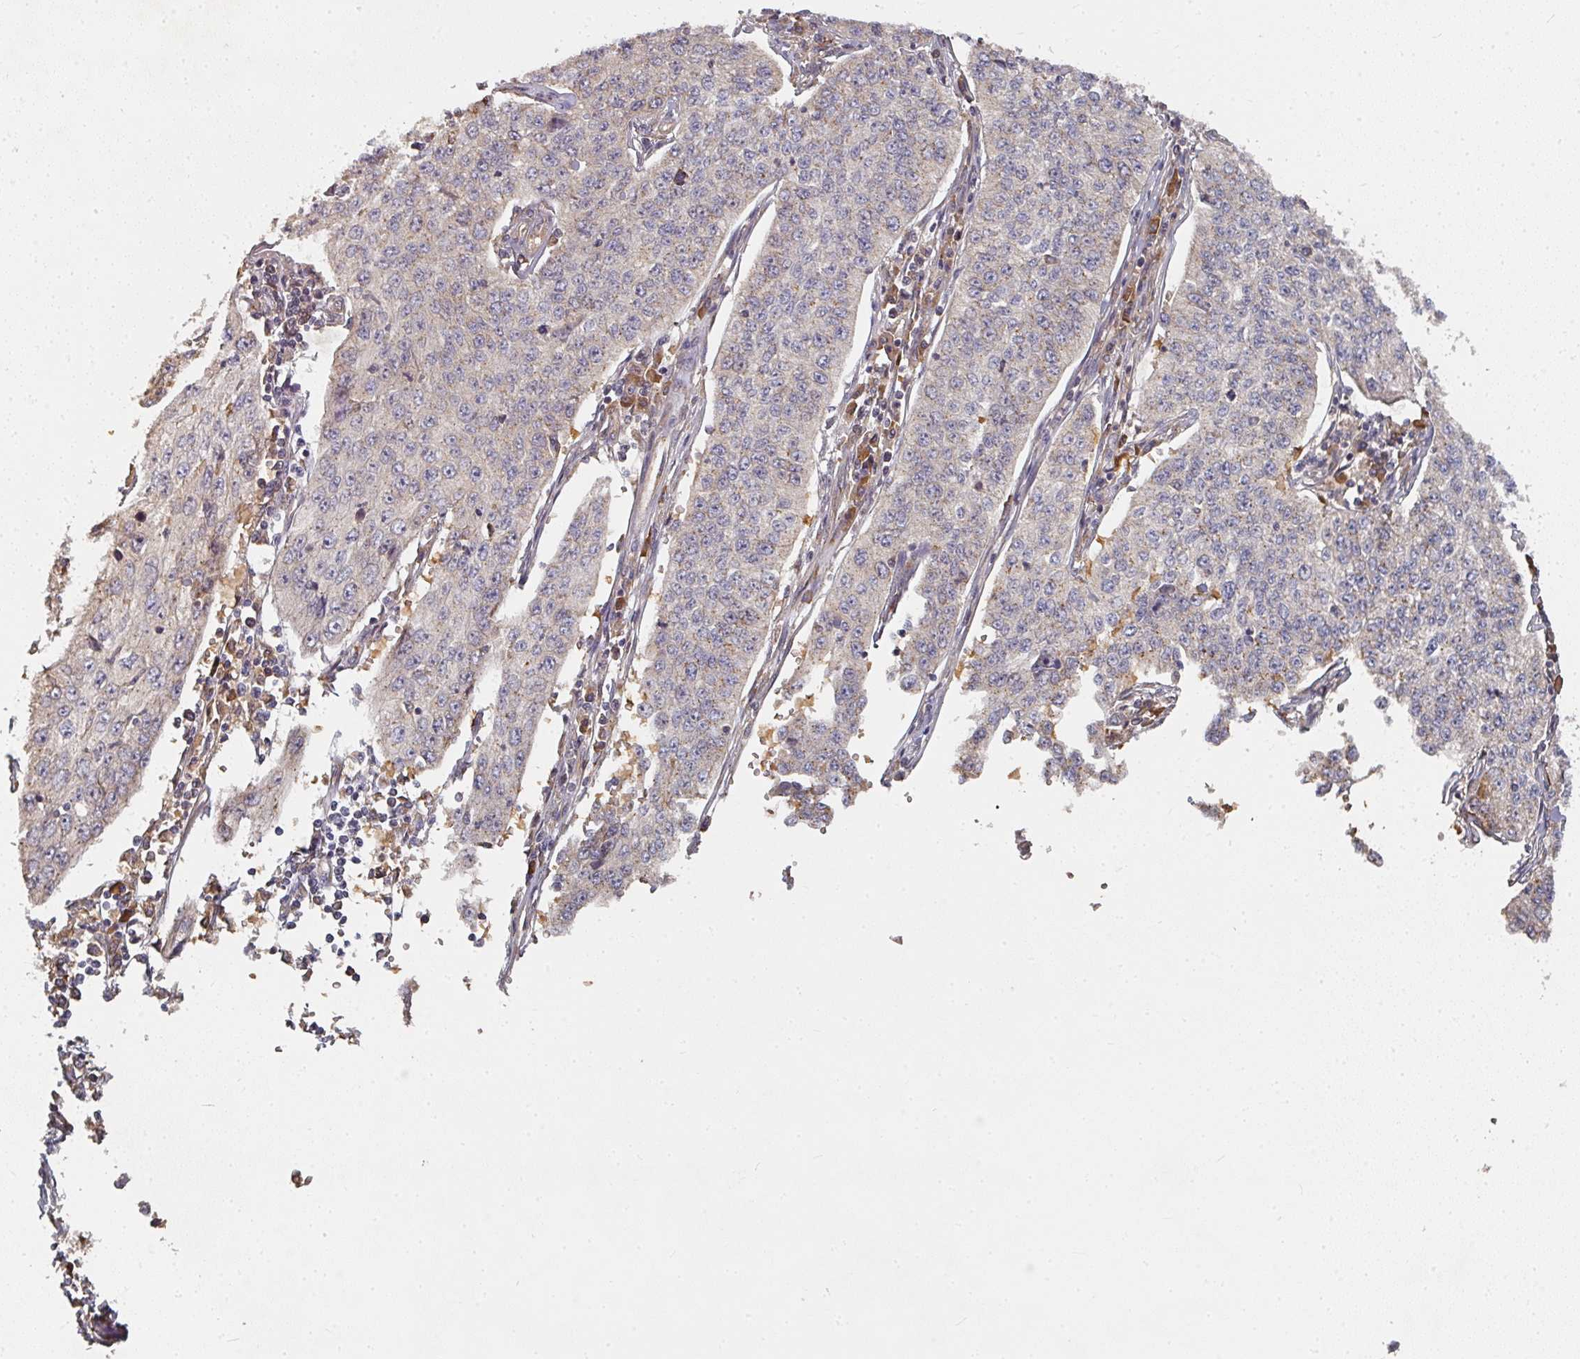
{"staining": {"intensity": "negative", "quantity": "none", "location": "none"}, "tissue": "cervical cancer", "cell_type": "Tumor cells", "image_type": "cancer", "snomed": [{"axis": "morphology", "description": "Squamous cell carcinoma, NOS"}, {"axis": "topography", "description": "Cervix"}], "caption": "Tumor cells are negative for protein expression in human squamous cell carcinoma (cervical).", "gene": "EDEM2", "patient": {"sex": "female", "age": 35}}